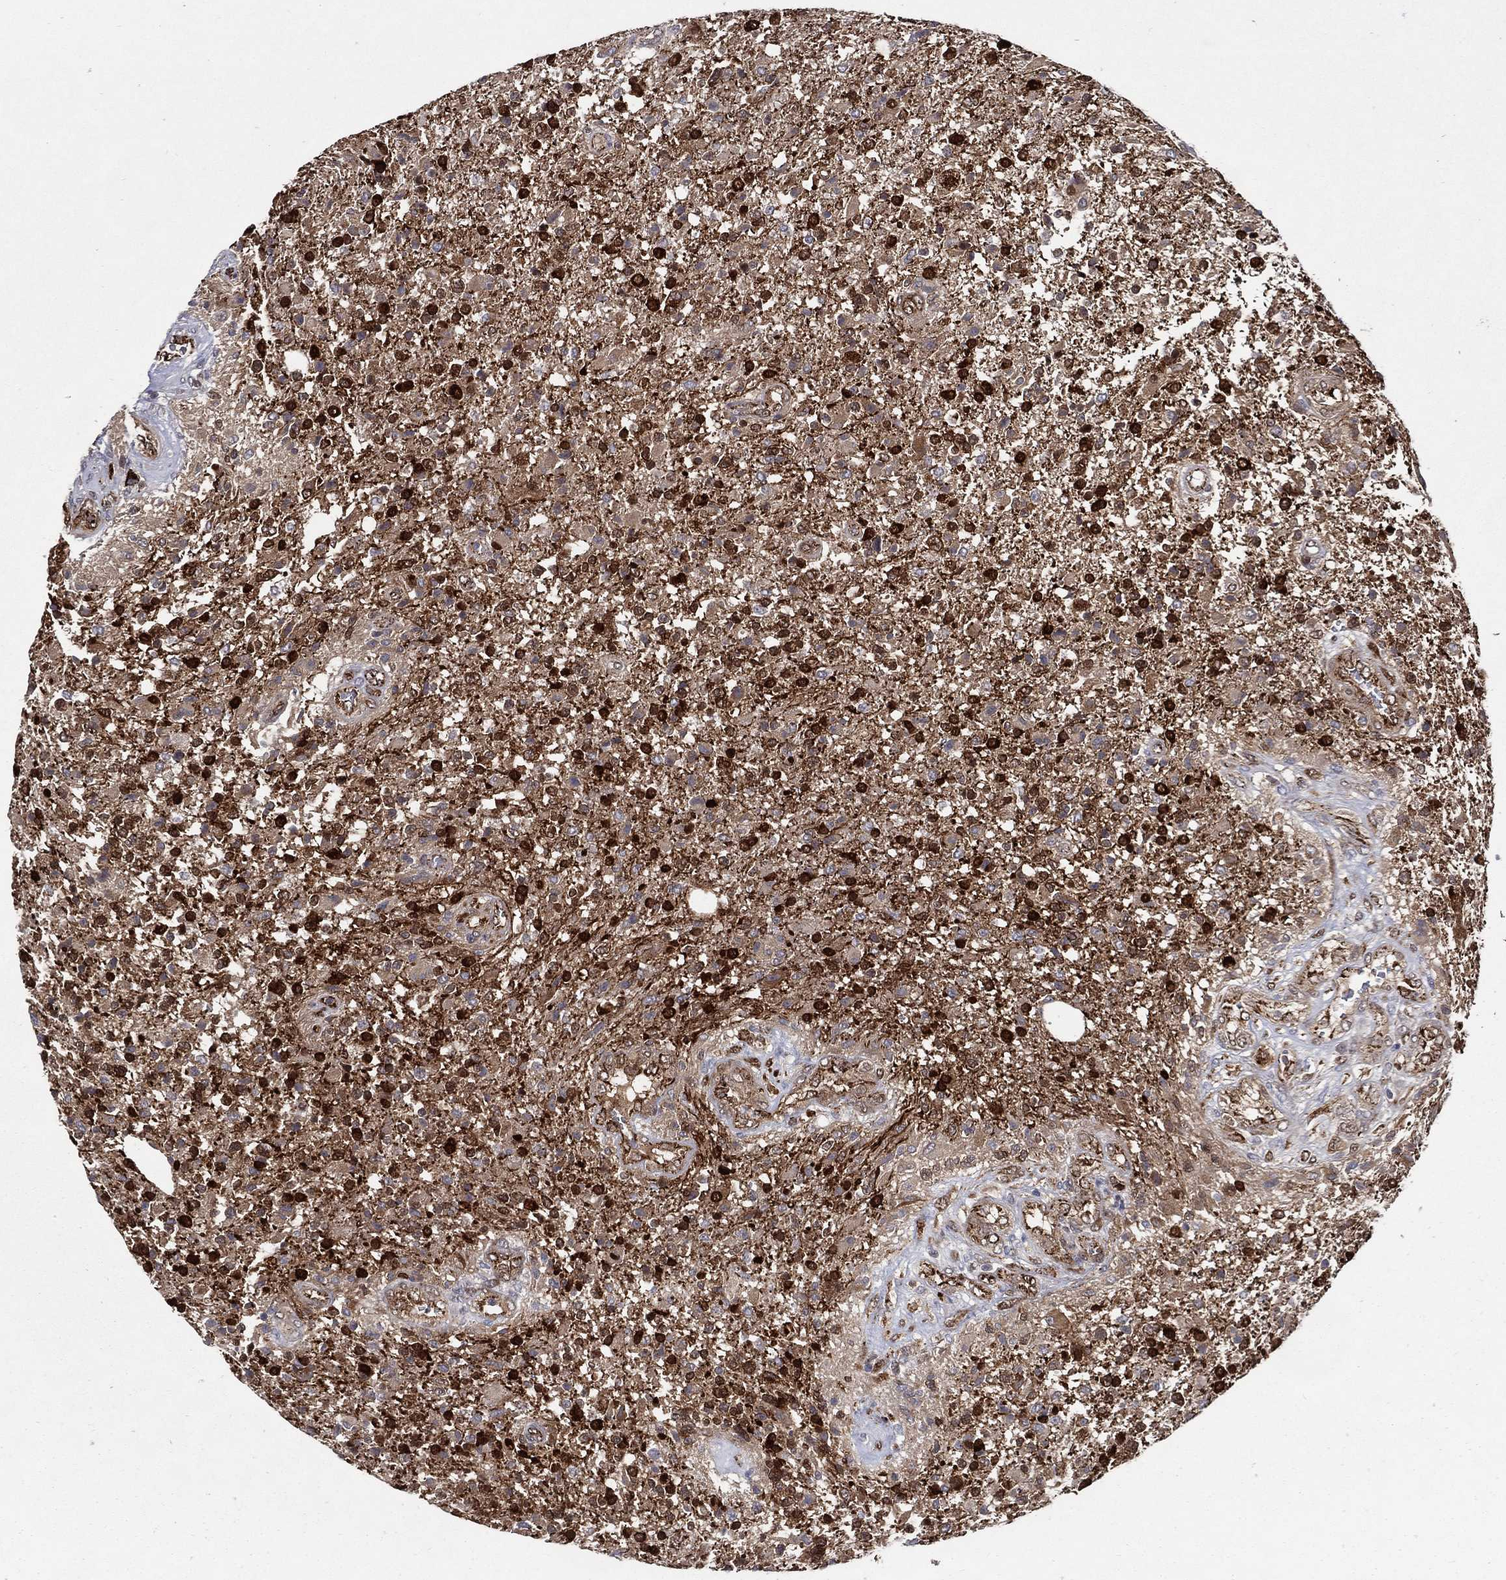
{"staining": {"intensity": "strong", "quantity": "<25%", "location": "nuclear"}, "tissue": "glioma", "cell_type": "Tumor cells", "image_type": "cancer", "snomed": [{"axis": "morphology", "description": "Glioma, malignant, High grade"}, {"axis": "topography", "description": "Brain"}], "caption": "There is medium levels of strong nuclear expression in tumor cells of malignant glioma (high-grade), as demonstrated by immunohistochemical staining (brown color).", "gene": "ARHGAP11A", "patient": {"sex": "male", "age": 56}}